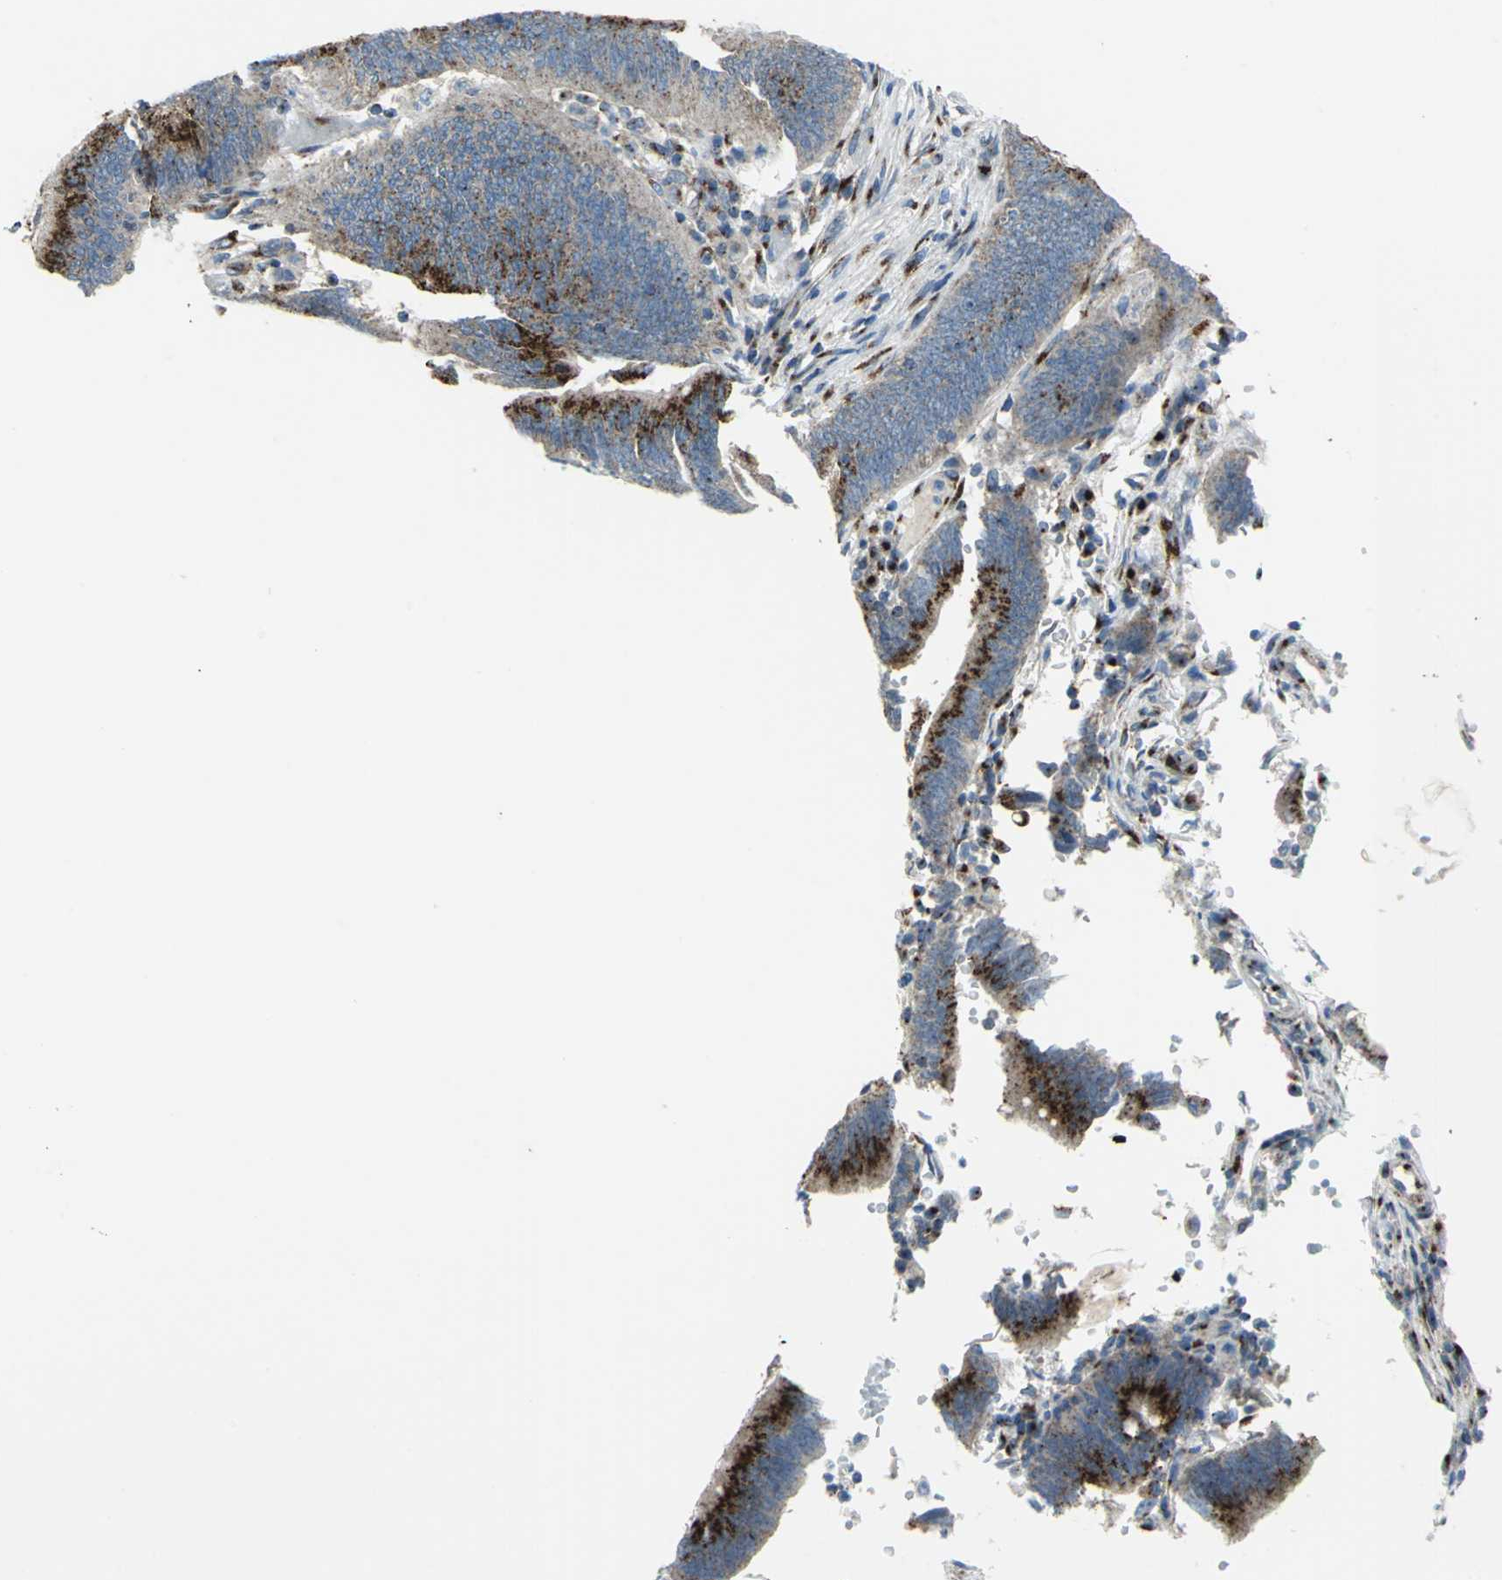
{"staining": {"intensity": "strong", "quantity": ">75%", "location": "cytoplasmic/membranous"}, "tissue": "colorectal cancer", "cell_type": "Tumor cells", "image_type": "cancer", "snomed": [{"axis": "morphology", "description": "Adenocarcinoma, NOS"}, {"axis": "topography", "description": "Rectum"}], "caption": "Immunohistochemistry (IHC) histopathology image of neoplastic tissue: colorectal cancer stained using IHC shows high levels of strong protein expression localized specifically in the cytoplasmic/membranous of tumor cells, appearing as a cytoplasmic/membranous brown color.", "gene": "GPR3", "patient": {"sex": "female", "age": 66}}